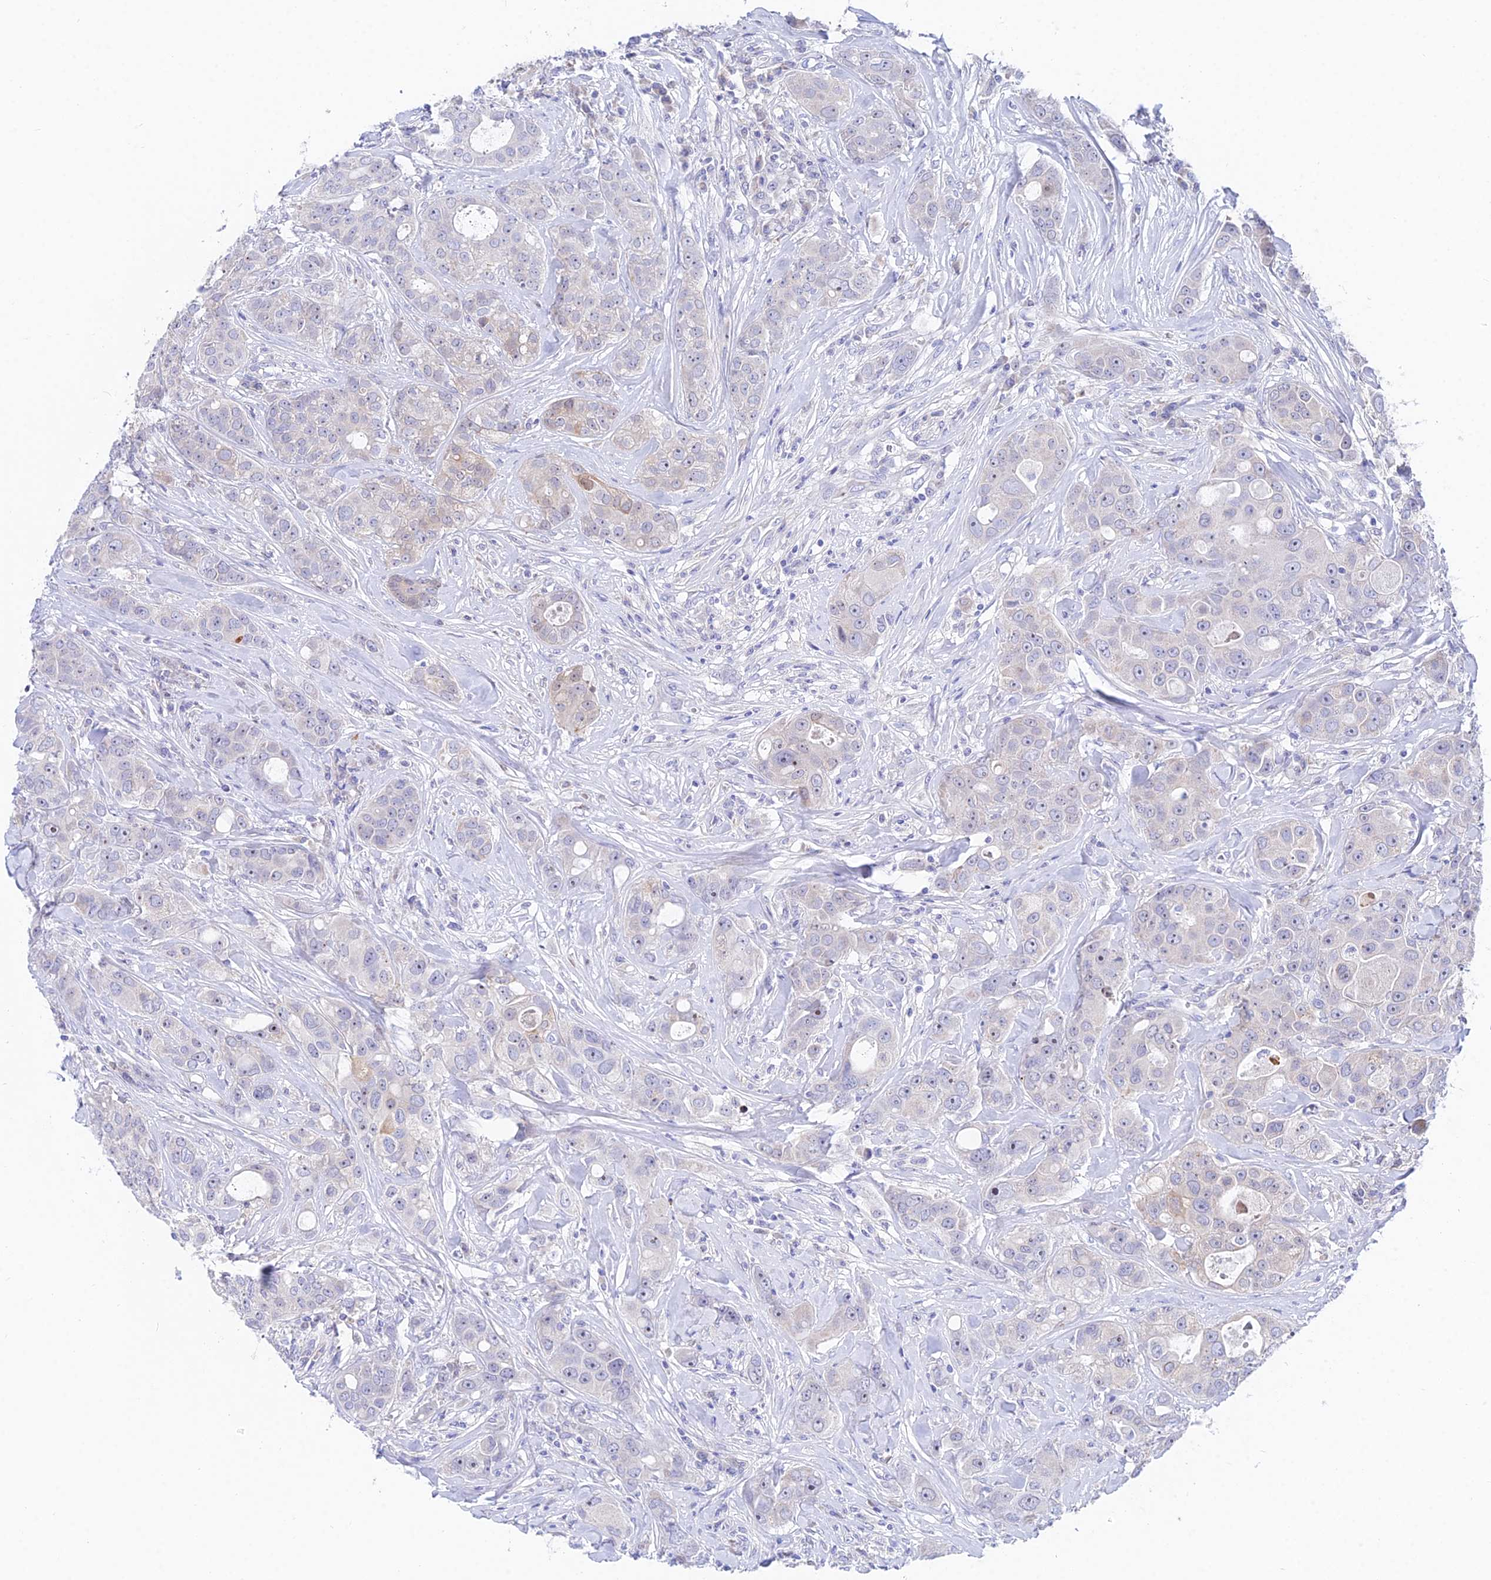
{"staining": {"intensity": "moderate", "quantity": "<25%", "location": "nuclear"}, "tissue": "breast cancer", "cell_type": "Tumor cells", "image_type": "cancer", "snomed": [{"axis": "morphology", "description": "Duct carcinoma"}, {"axis": "topography", "description": "Breast"}], "caption": "Immunohistochemical staining of human breast cancer (invasive ductal carcinoma) exhibits moderate nuclear protein positivity in about <25% of tumor cells.", "gene": "CEP41", "patient": {"sex": "female", "age": 43}}